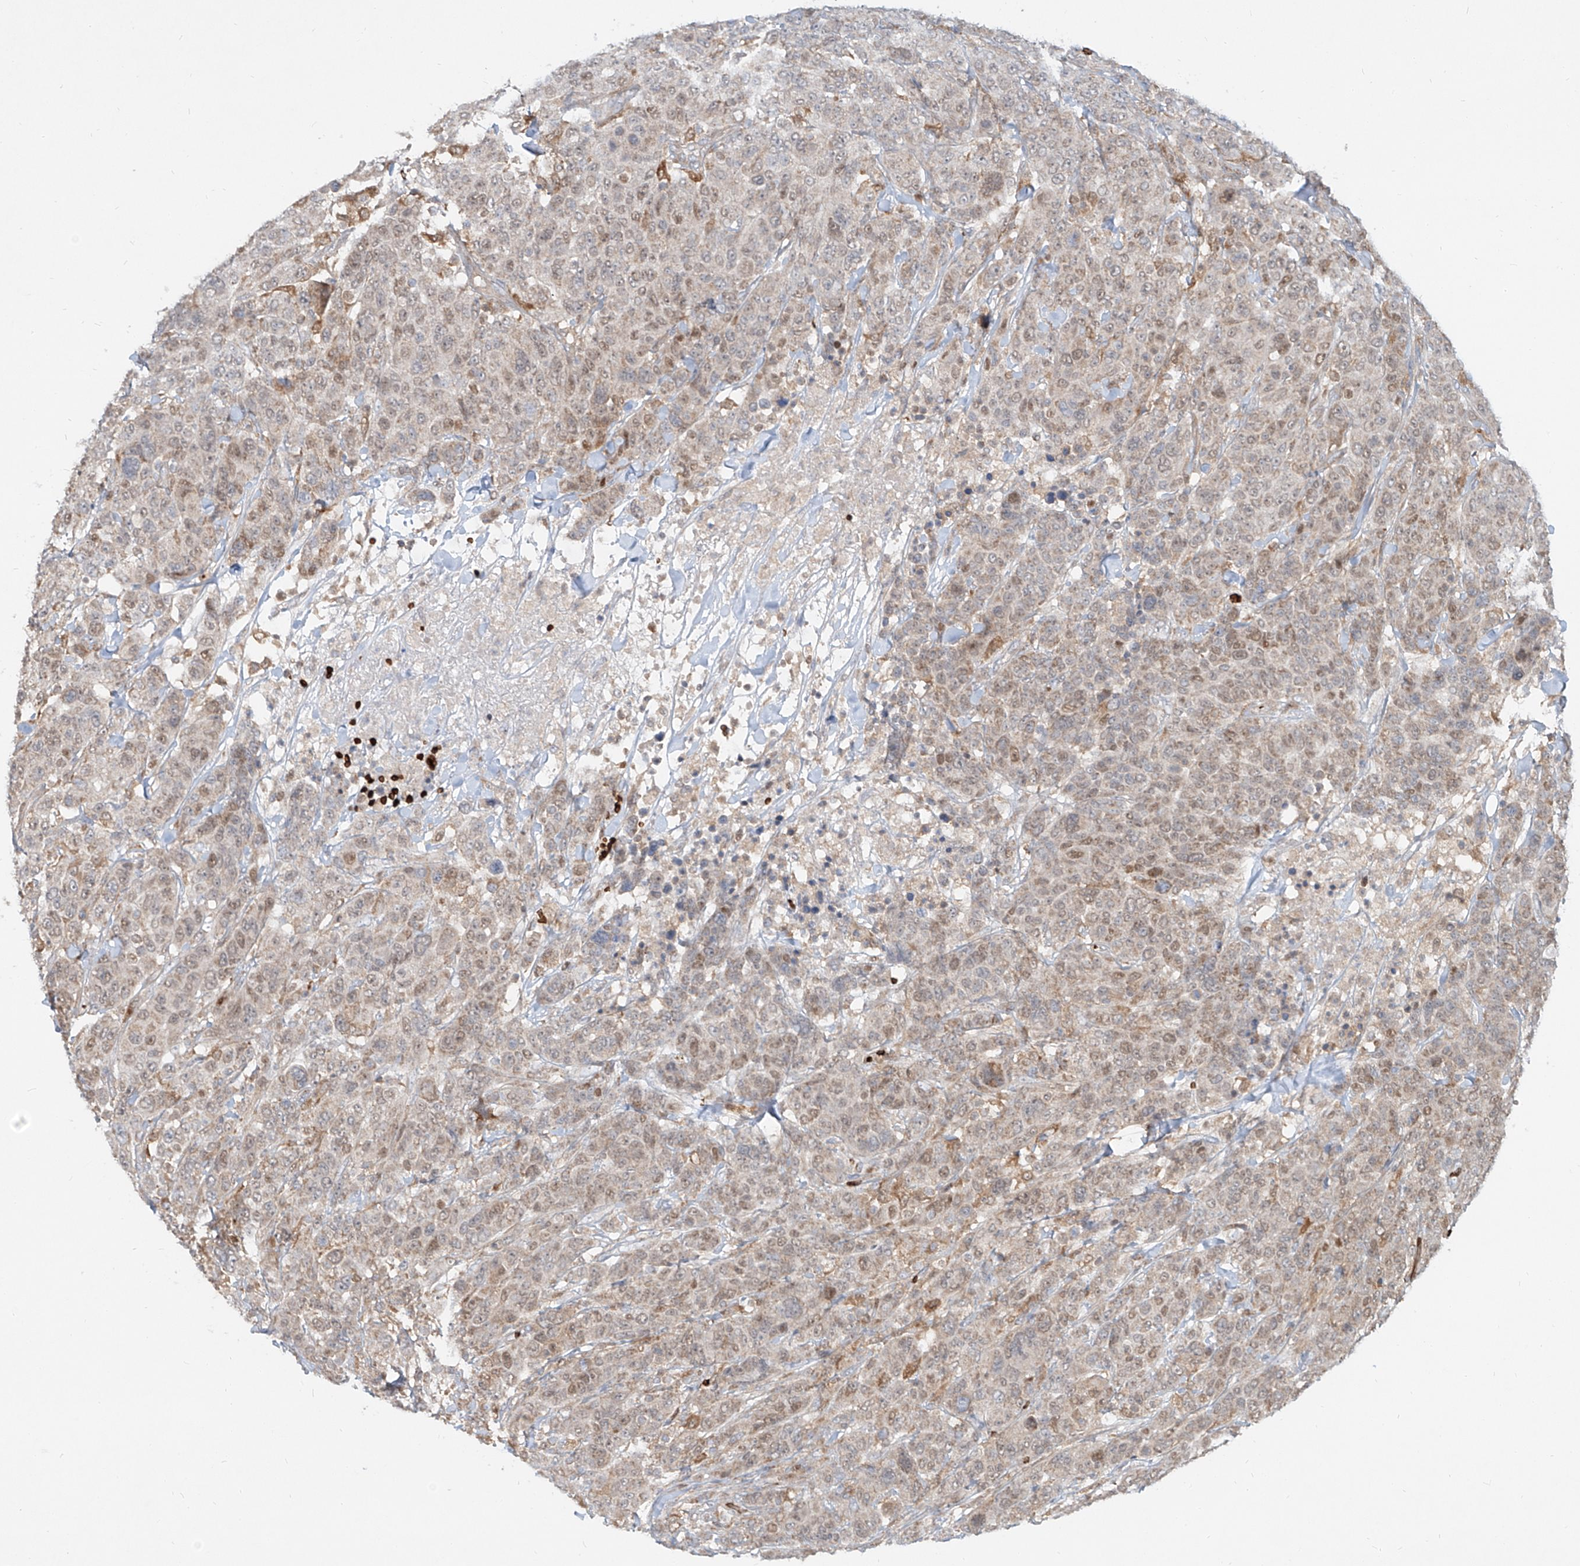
{"staining": {"intensity": "weak", "quantity": ">75%", "location": "cytoplasmic/membranous,nuclear"}, "tissue": "breast cancer", "cell_type": "Tumor cells", "image_type": "cancer", "snomed": [{"axis": "morphology", "description": "Duct carcinoma"}, {"axis": "topography", "description": "Breast"}], "caption": "Immunohistochemical staining of invasive ductal carcinoma (breast) reveals low levels of weak cytoplasmic/membranous and nuclear protein staining in about >75% of tumor cells.", "gene": "FGD2", "patient": {"sex": "female", "age": 37}}